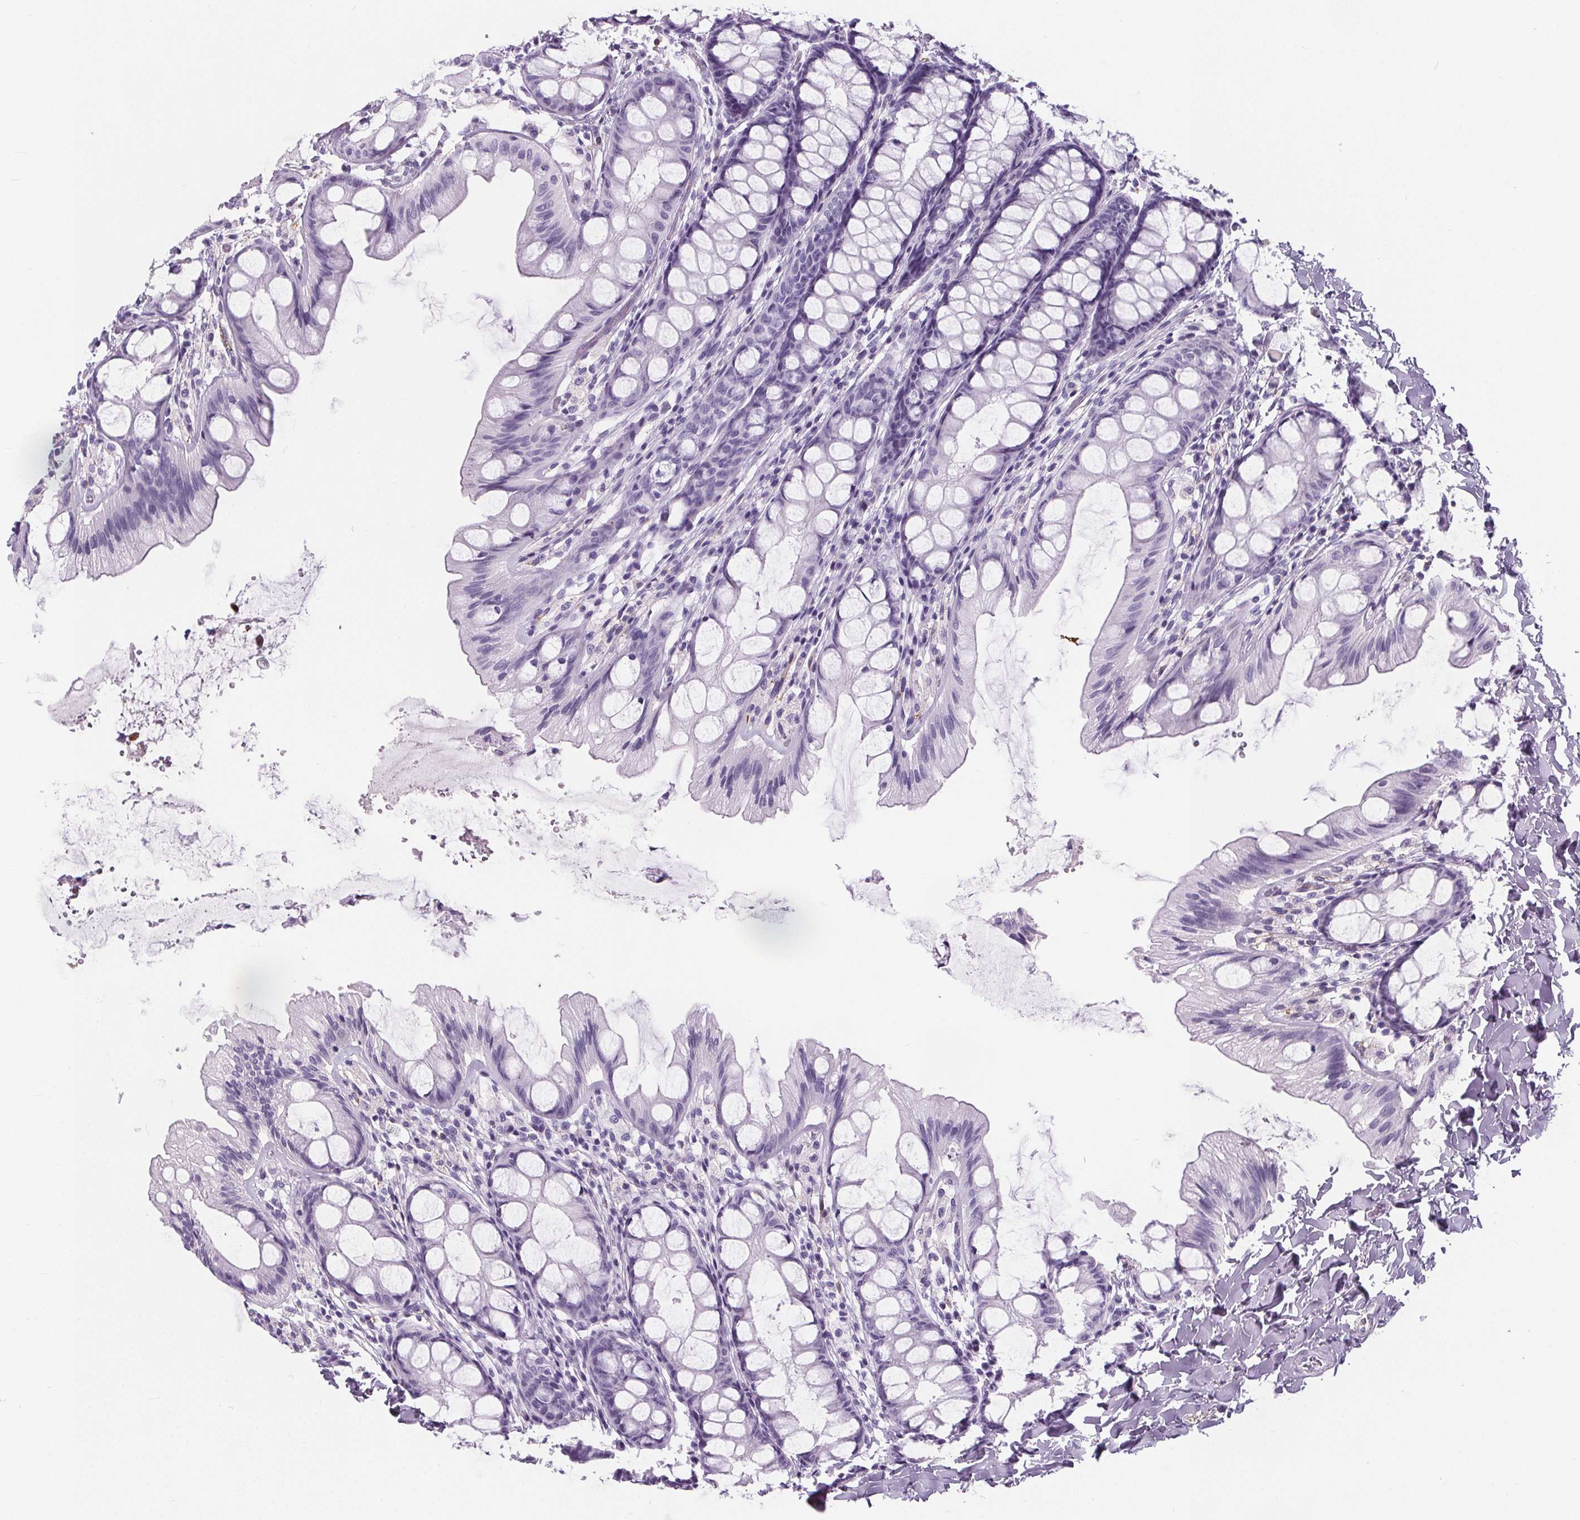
{"staining": {"intensity": "negative", "quantity": "none", "location": "none"}, "tissue": "colon", "cell_type": "Endothelial cells", "image_type": "normal", "snomed": [{"axis": "morphology", "description": "Normal tissue, NOS"}, {"axis": "topography", "description": "Colon"}], "caption": "This is an immunohistochemistry histopathology image of normal human colon. There is no expression in endothelial cells.", "gene": "ADRB1", "patient": {"sex": "male", "age": 47}}